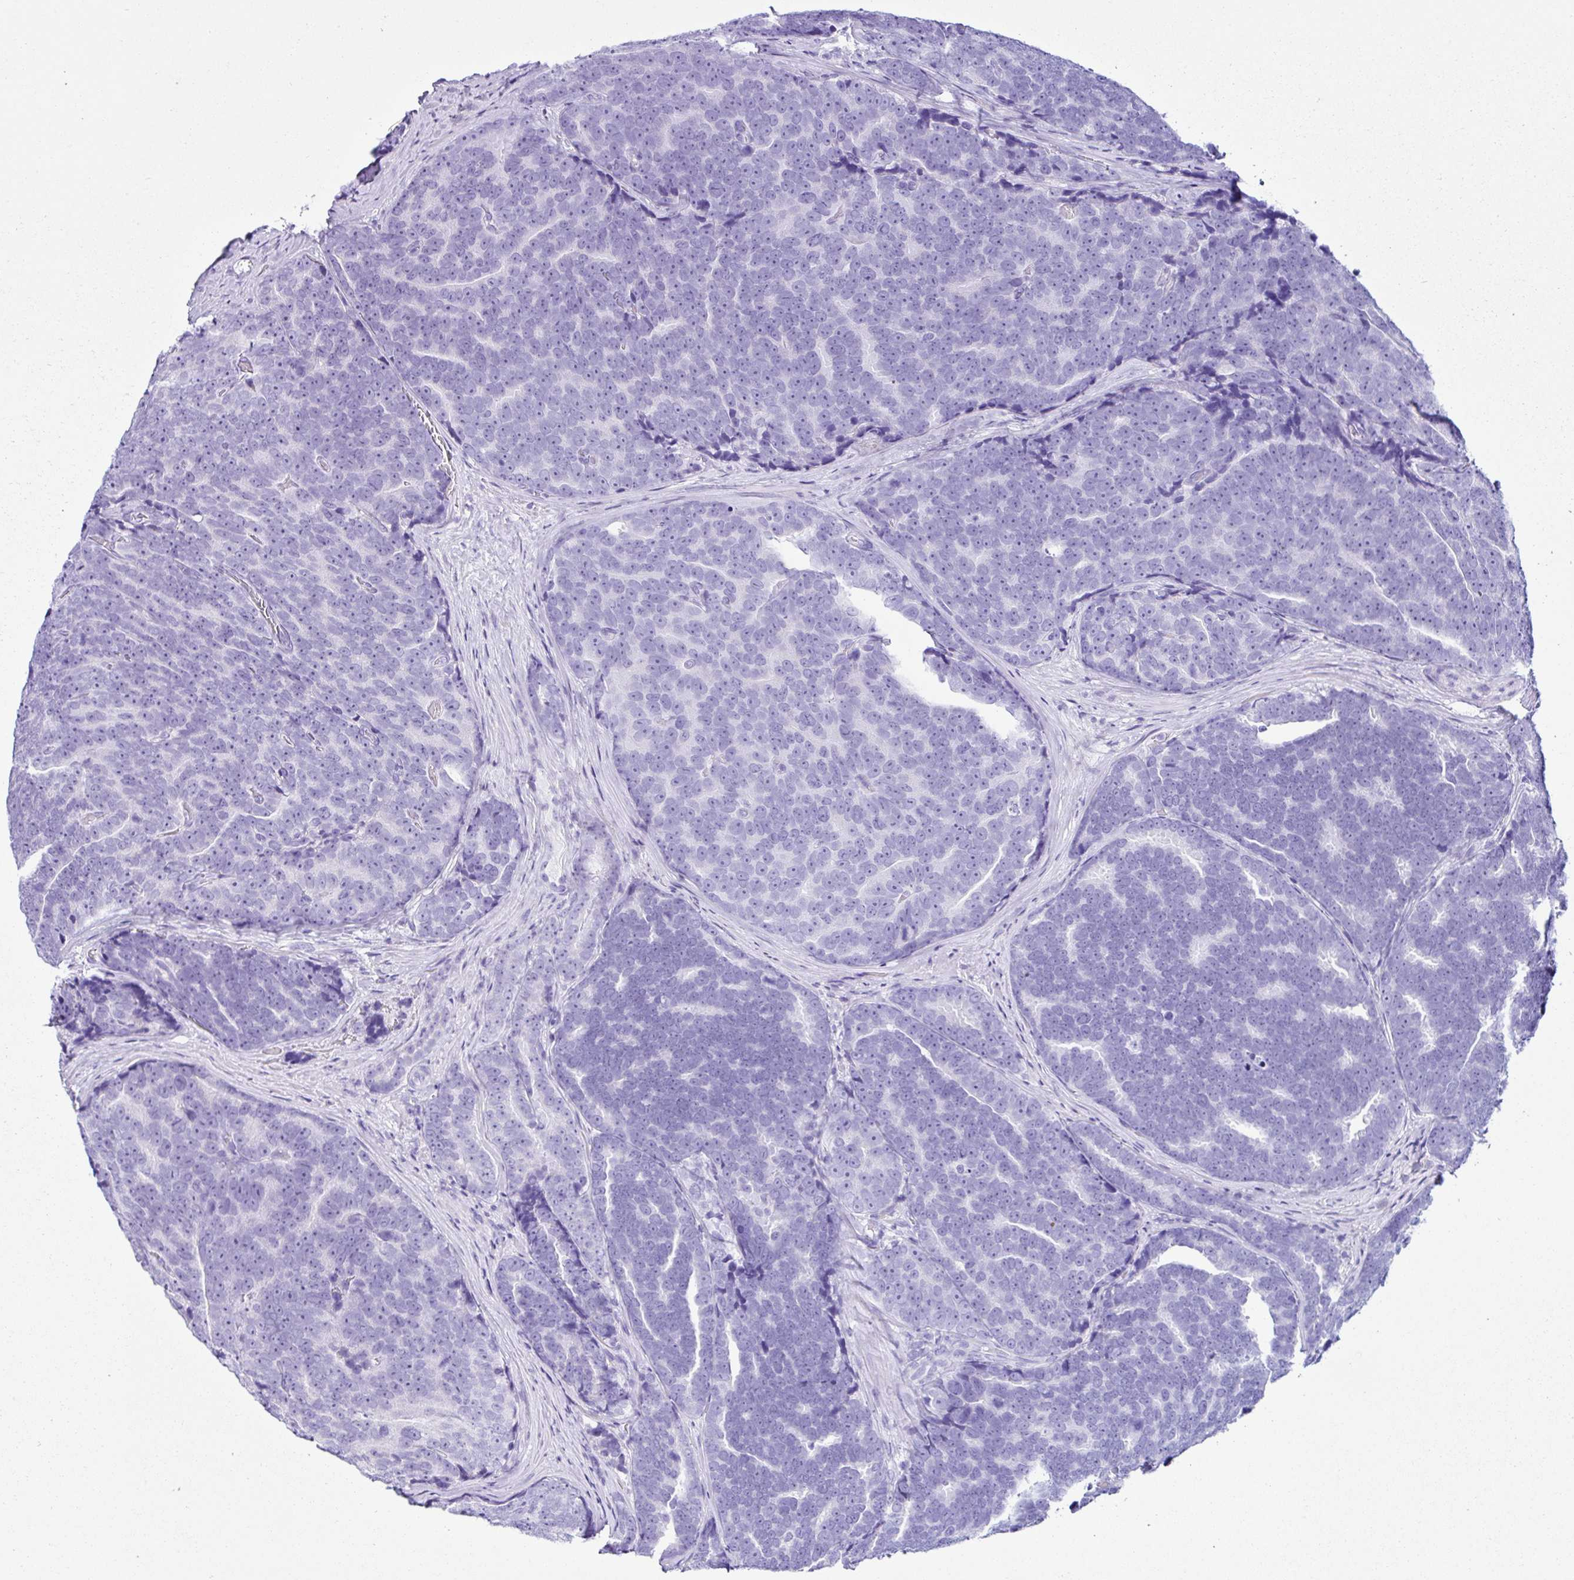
{"staining": {"intensity": "negative", "quantity": "none", "location": "none"}, "tissue": "prostate cancer", "cell_type": "Tumor cells", "image_type": "cancer", "snomed": [{"axis": "morphology", "description": "Adenocarcinoma, Low grade"}, {"axis": "topography", "description": "Prostate"}], "caption": "Immunohistochemistry (IHC) micrograph of neoplastic tissue: low-grade adenocarcinoma (prostate) stained with DAB (3,3'-diaminobenzidine) displays no significant protein expression in tumor cells.", "gene": "PIGF", "patient": {"sex": "male", "age": 62}}